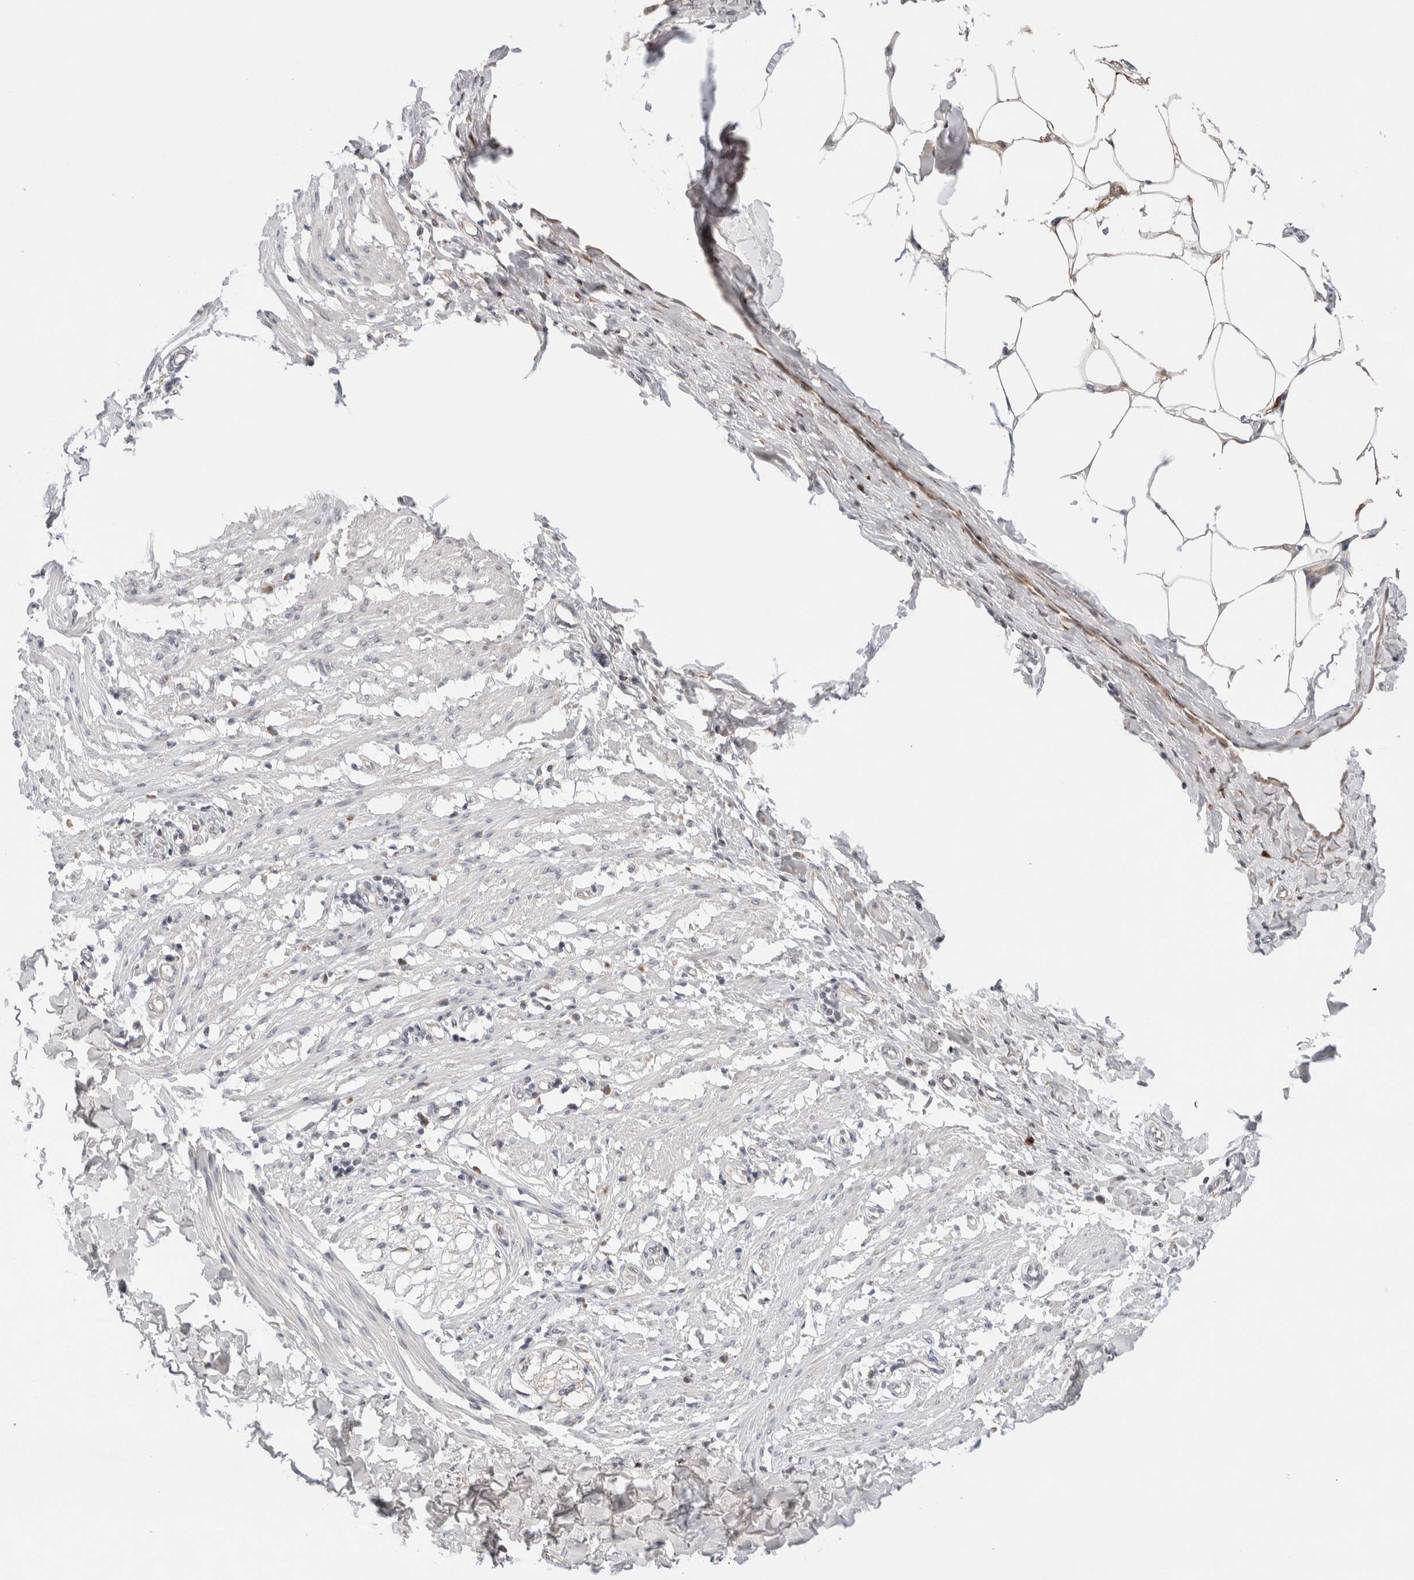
{"staining": {"intensity": "moderate", "quantity": "25%-75%", "location": "nuclear"}, "tissue": "smooth muscle", "cell_type": "Smooth muscle cells", "image_type": "normal", "snomed": [{"axis": "morphology", "description": "Normal tissue, NOS"}, {"axis": "morphology", "description": "Adenocarcinoma, NOS"}, {"axis": "topography", "description": "Smooth muscle"}, {"axis": "topography", "description": "Colon"}], "caption": "Immunohistochemical staining of unremarkable human smooth muscle reveals medium levels of moderate nuclear expression in approximately 25%-75% of smooth muscle cells.", "gene": "ERI3", "patient": {"sex": "male", "age": 14}}